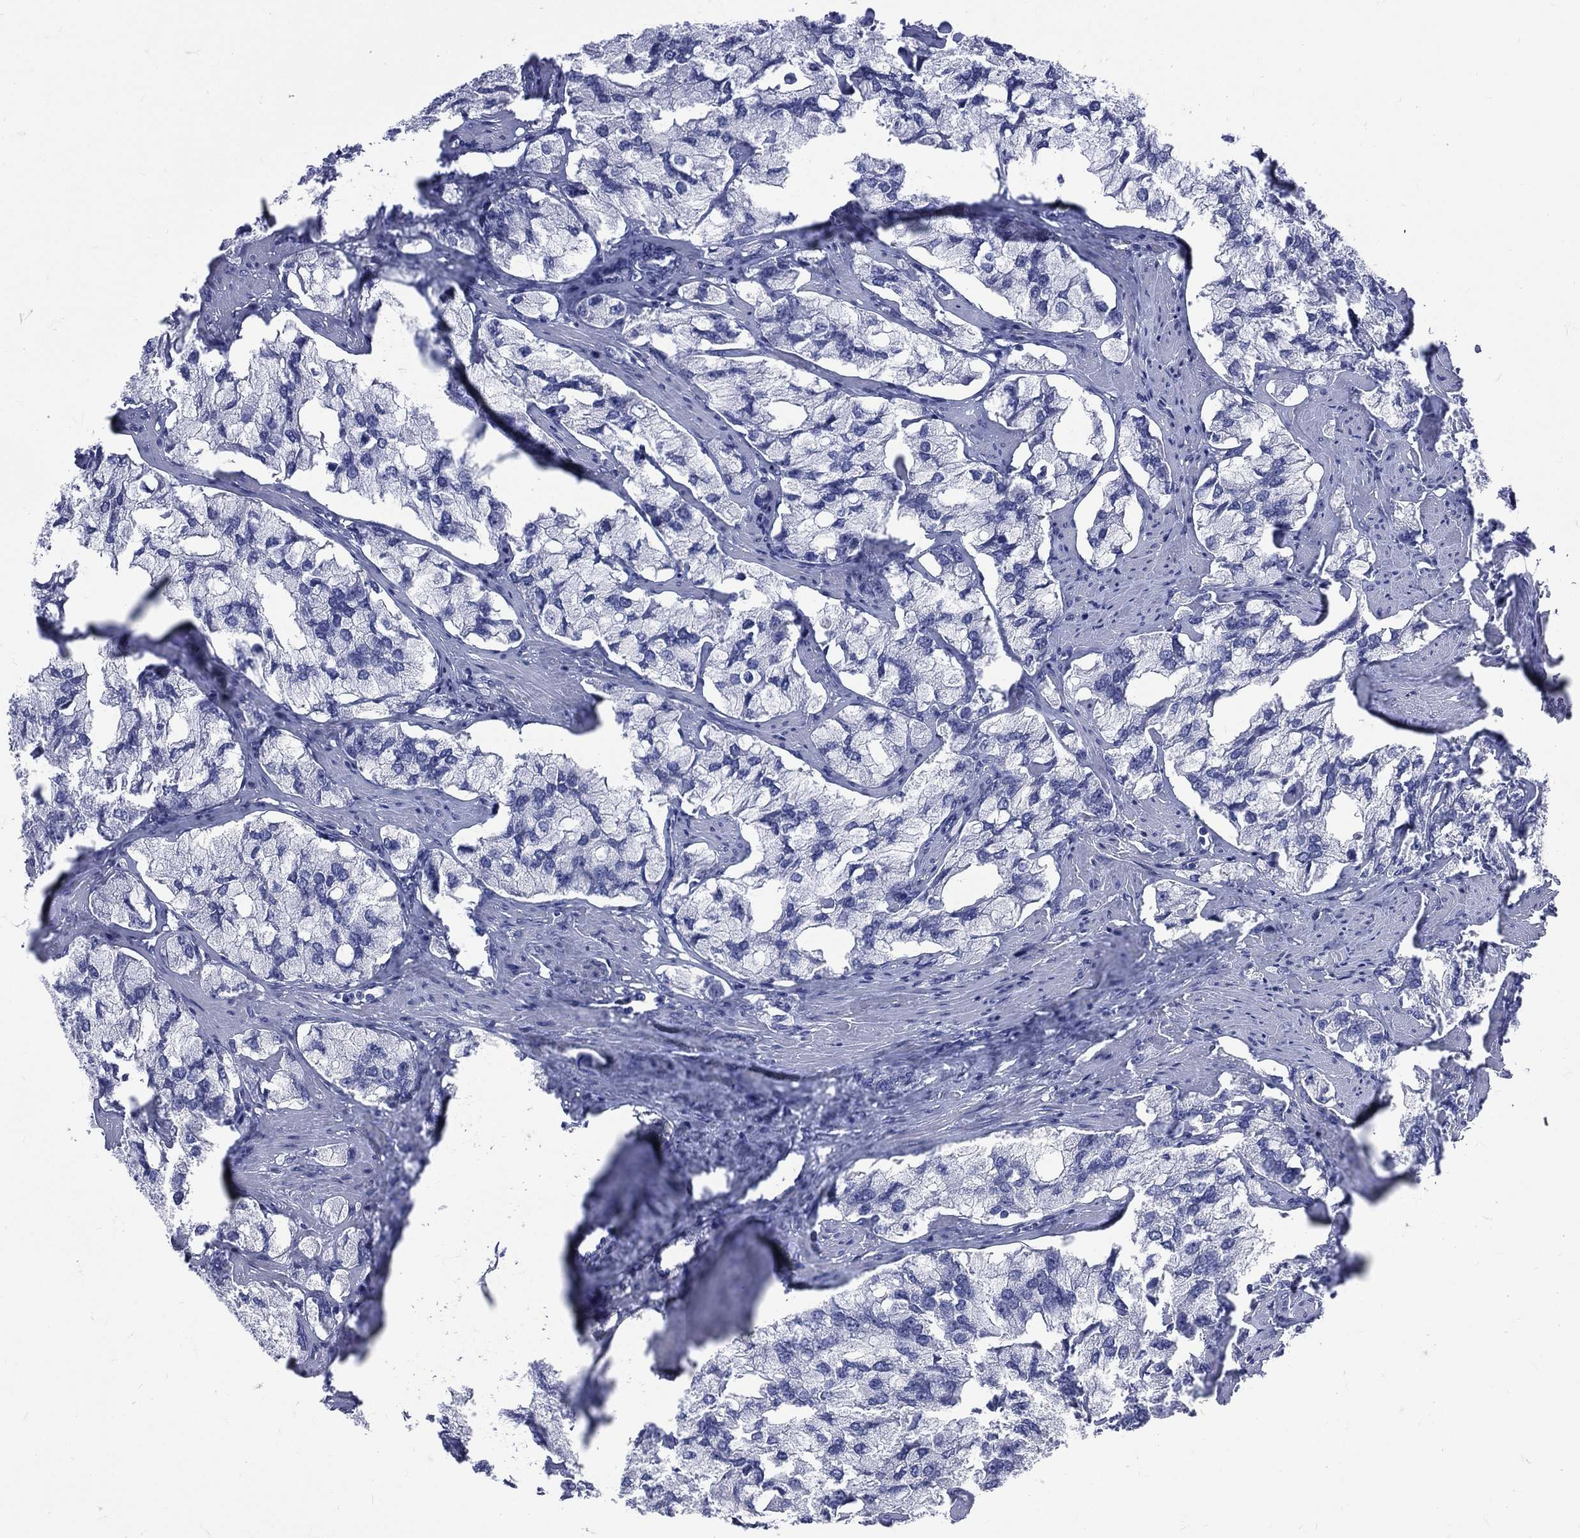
{"staining": {"intensity": "negative", "quantity": "none", "location": "none"}, "tissue": "prostate cancer", "cell_type": "Tumor cells", "image_type": "cancer", "snomed": [{"axis": "morphology", "description": "Adenocarcinoma, NOS"}, {"axis": "topography", "description": "Prostate and seminal vesicle, NOS"}, {"axis": "topography", "description": "Prostate"}], "caption": "Tumor cells are negative for protein expression in human prostate cancer.", "gene": "MLLT10", "patient": {"sex": "male", "age": 64}}